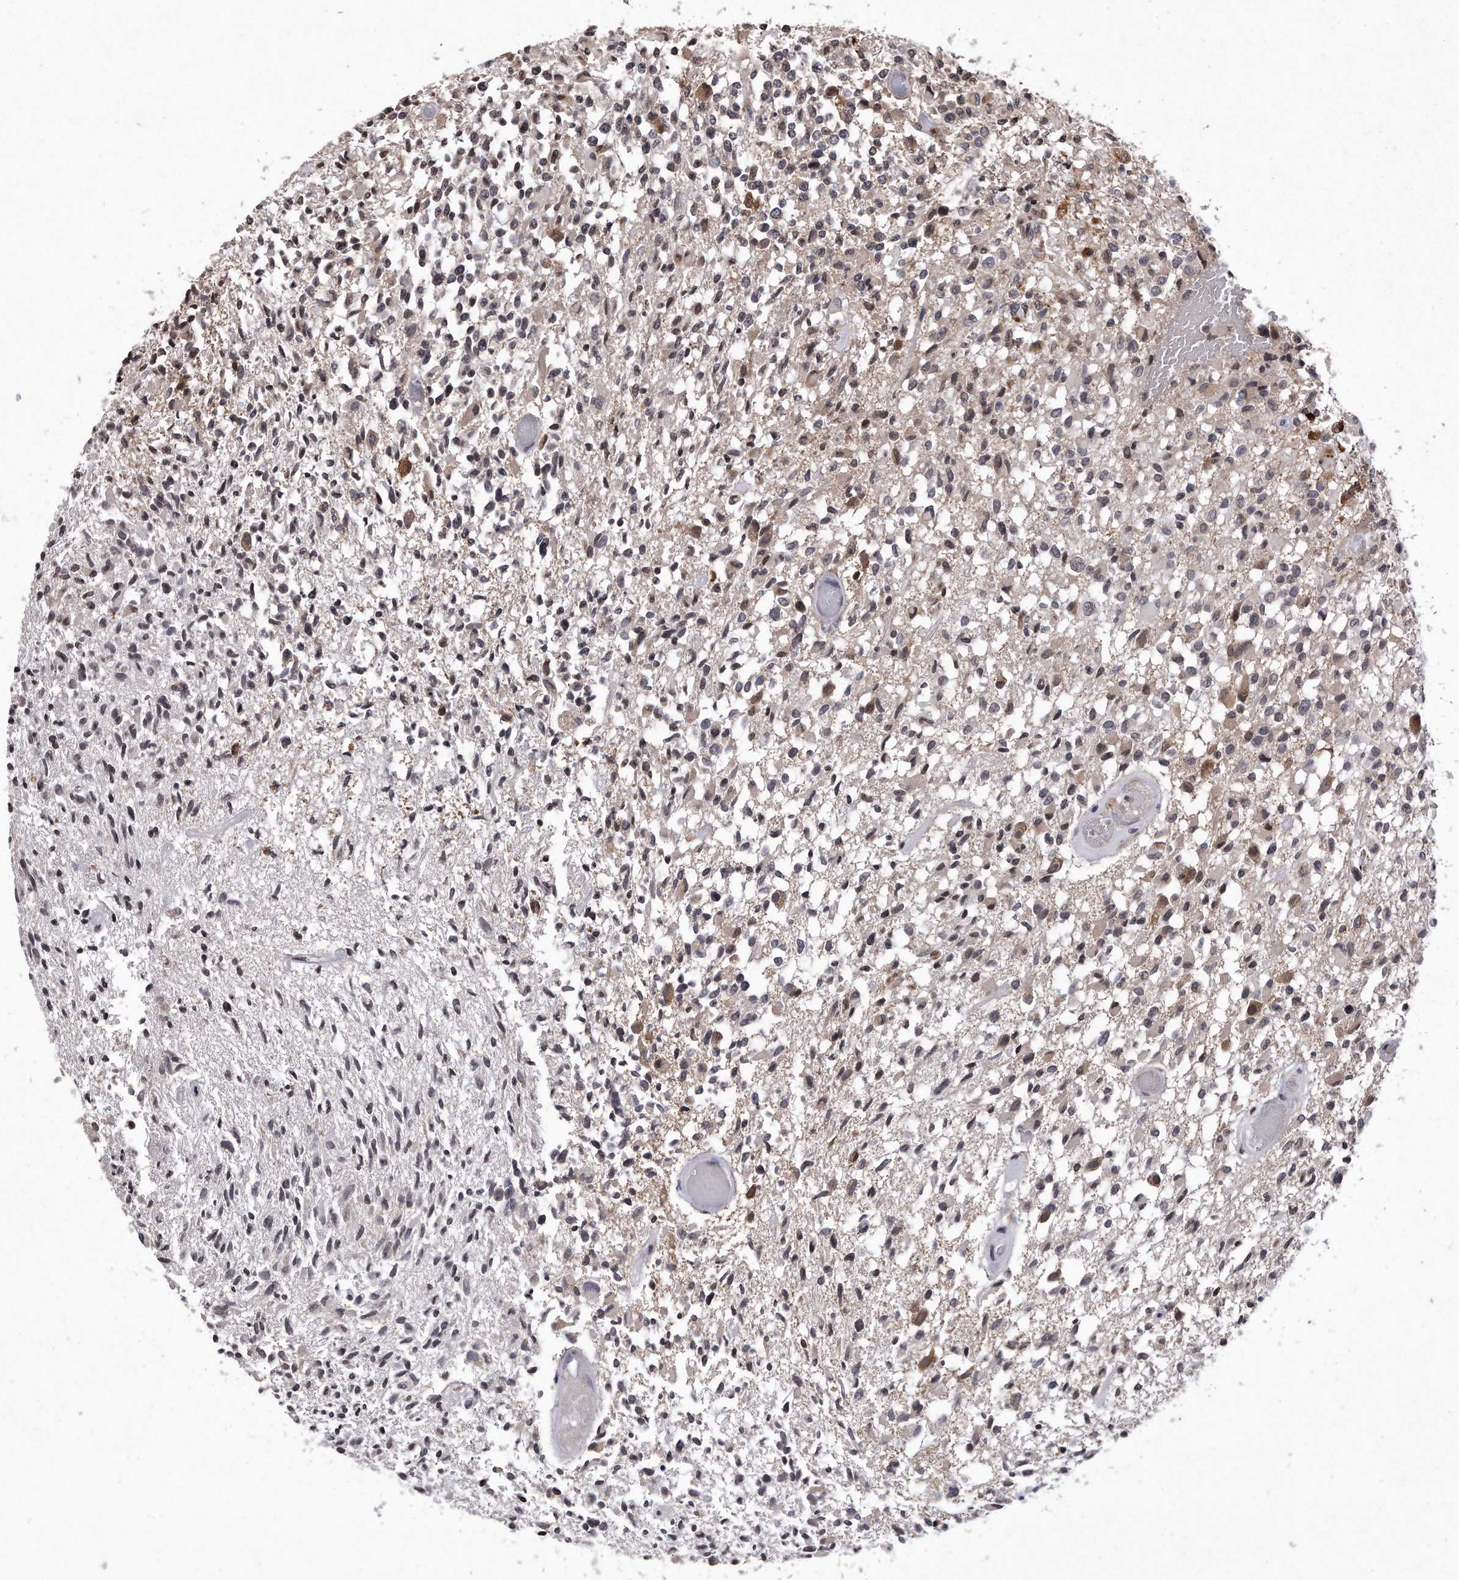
{"staining": {"intensity": "weak", "quantity": "<25%", "location": "cytoplasmic/membranous,nuclear"}, "tissue": "glioma", "cell_type": "Tumor cells", "image_type": "cancer", "snomed": [{"axis": "morphology", "description": "Glioma, malignant, High grade"}, {"axis": "morphology", "description": "Glioblastoma, NOS"}, {"axis": "topography", "description": "Brain"}], "caption": "Glioma stained for a protein using immunohistochemistry (IHC) shows no positivity tumor cells.", "gene": "DAB1", "patient": {"sex": "male", "age": 60}}